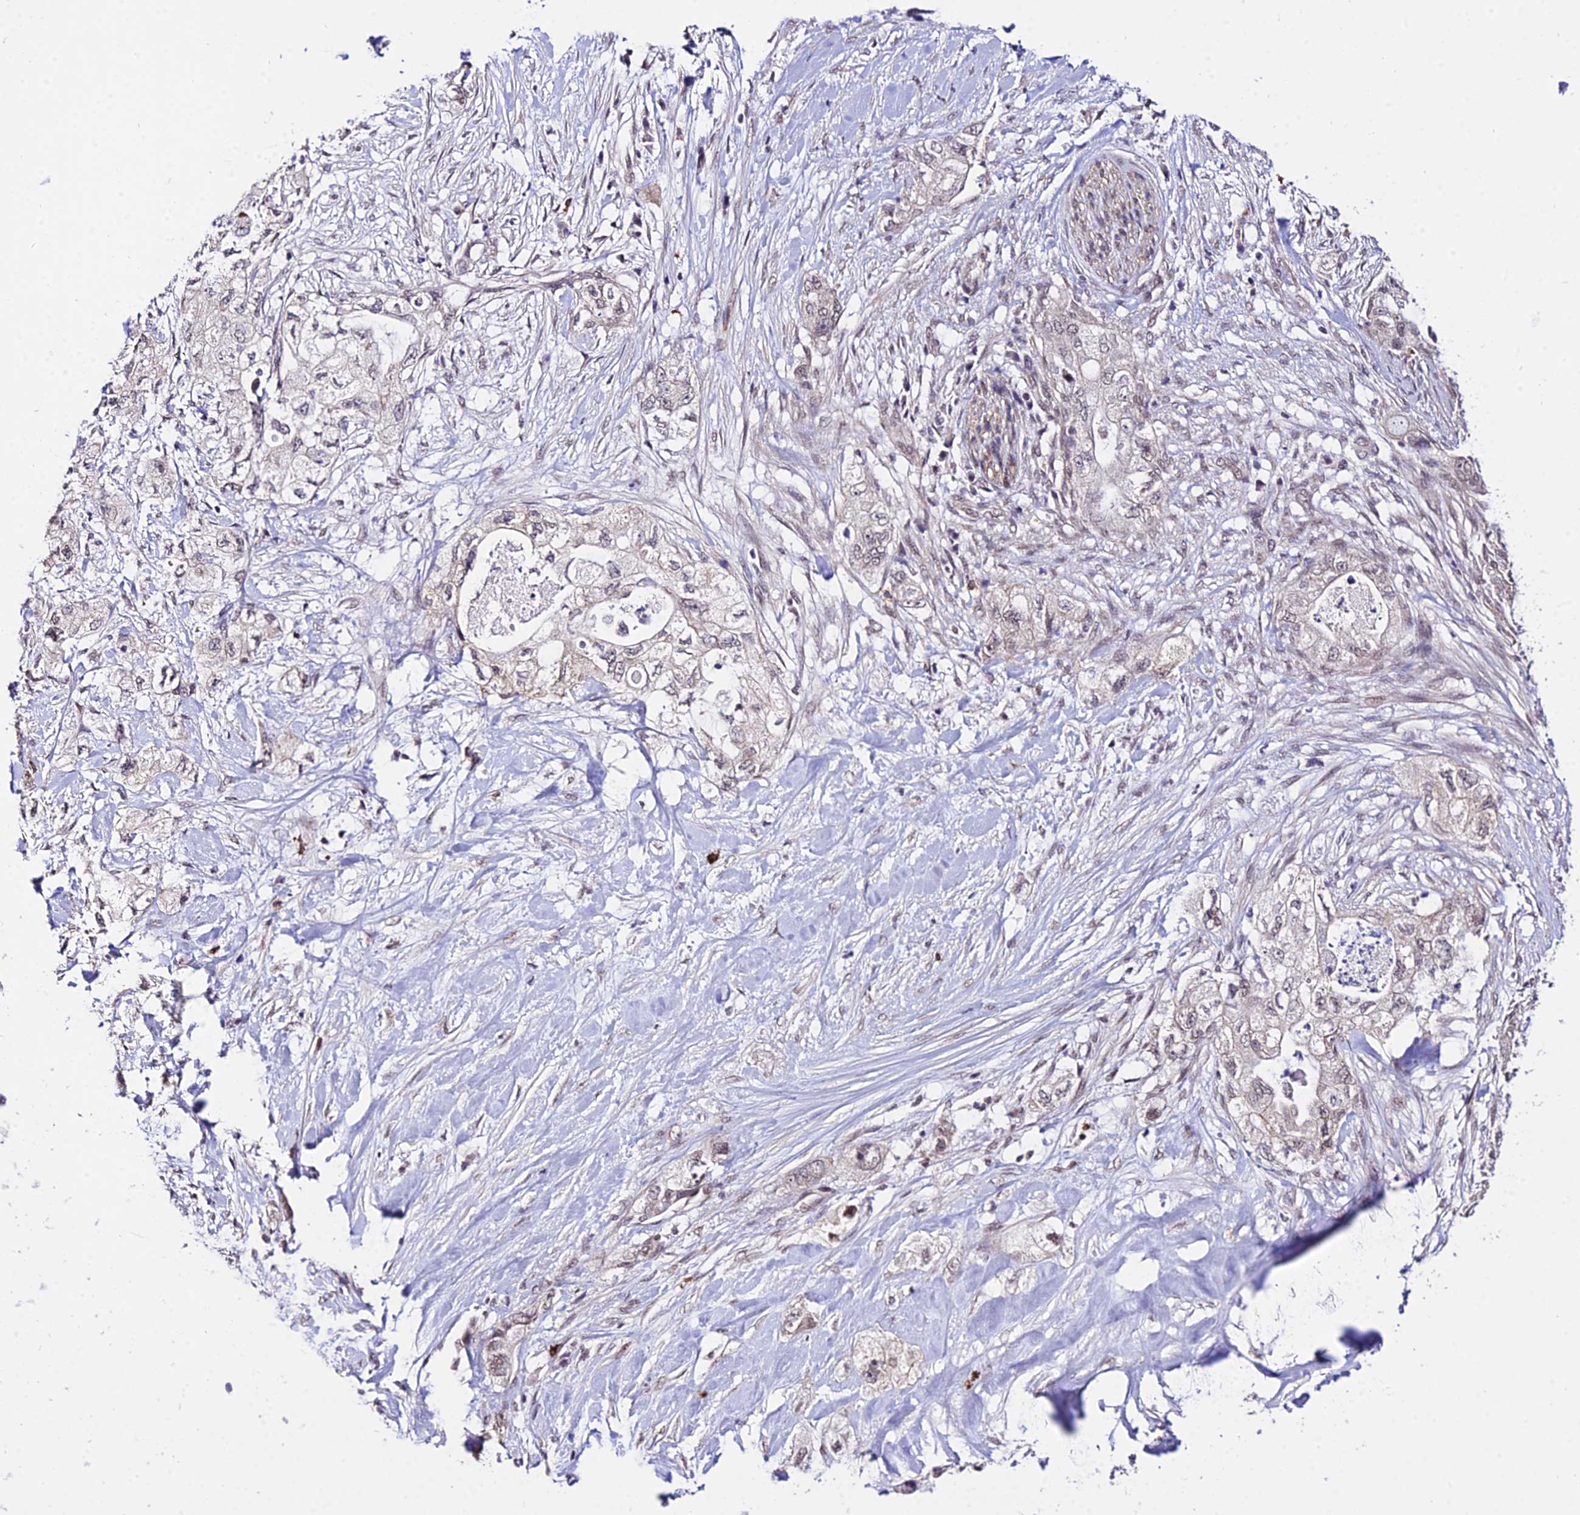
{"staining": {"intensity": "negative", "quantity": "none", "location": "none"}, "tissue": "pancreatic cancer", "cell_type": "Tumor cells", "image_type": "cancer", "snomed": [{"axis": "morphology", "description": "Adenocarcinoma, NOS"}, {"axis": "topography", "description": "Pancreas"}], "caption": "There is no significant positivity in tumor cells of pancreatic cancer.", "gene": "POLR2I", "patient": {"sex": "female", "age": 73}}